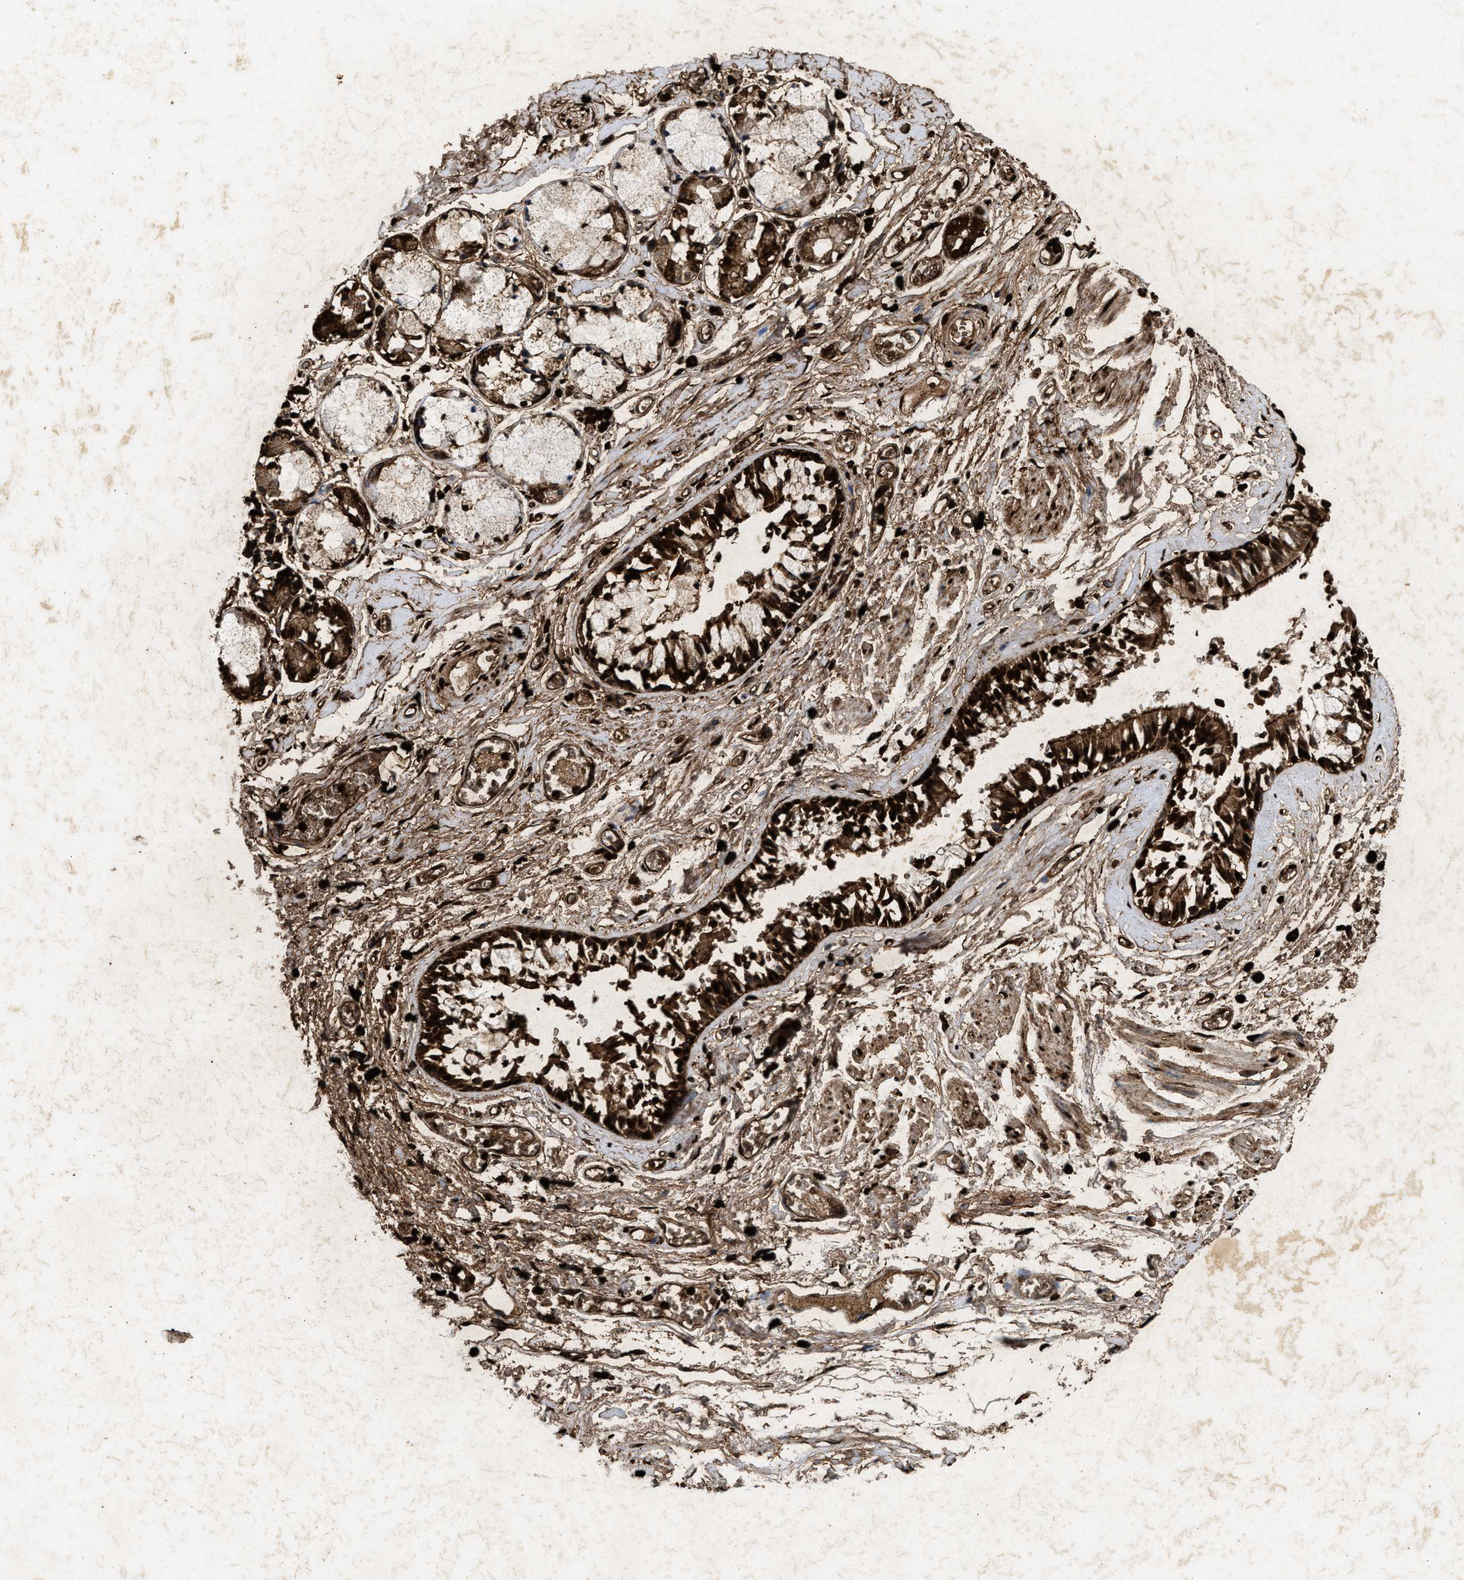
{"staining": {"intensity": "strong", "quantity": "25%-75%", "location": "cytoplasmic/membranous,nuclear"}, "tissue": "bronchus", "cell_type": "Respiratory epithelial cells", "image_type": "normal", "snomed": [{"axis": "morphology", "description": "Normal tissue, NOS"}, {"axis": "morphology", "description": "Inflammation, NOS"}, {"axis": "topography", "description": "Cartilage tissue"}, {"axis": "topography", "description": "Lung"}], "caption": "Immunohistochemical staining of benign human bronchus reveals strong cytoplasmic/membranous,nuclear protein positivity in approximately 25%-75% of respiratory epithelial cells.", "gene": "ACOX1", "patient": {"sex": "male", "age": 71}}